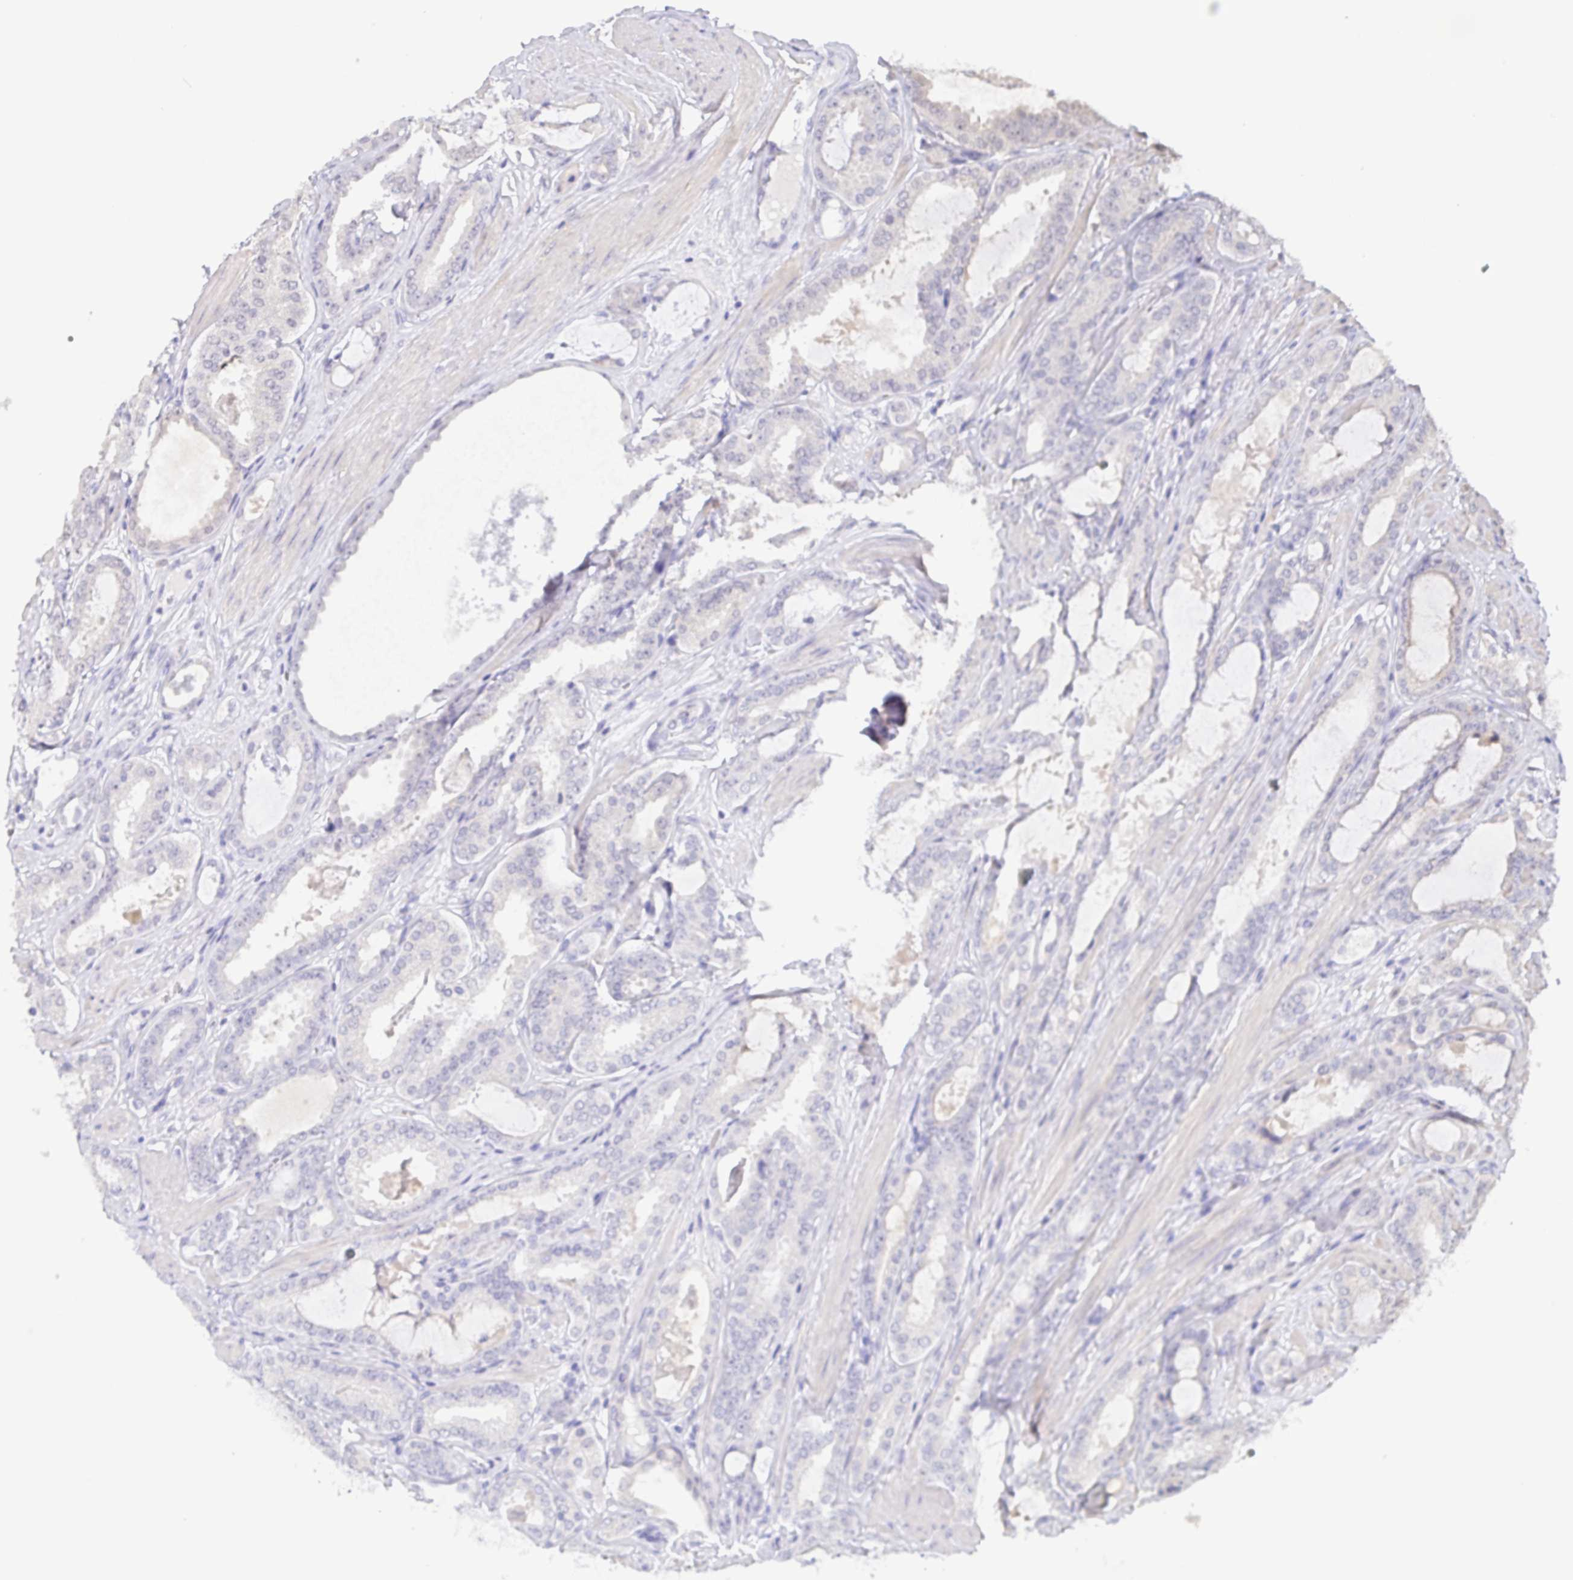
{"staining": {"intensity": "negative", "quantity": "none", "location": "none"}, "tissue": "prostate cancer", "cell_type": "Tumor cells", "image_type": "cancer", "snomed": [{"axis": "morphology", "description": "Adenocarcinoma, High grade"}, {"axis": "topography", "description": "Prostate"}], "caption": "High magnification brightfield microscopy of prostate high-grade adenocarcinoma stained with DAB (brown) and counterstained with hematoxylin (blue): tumor cells show no significant expression.", "gene": "NEFH", "patient": {"sex": "male", "age": 63}}